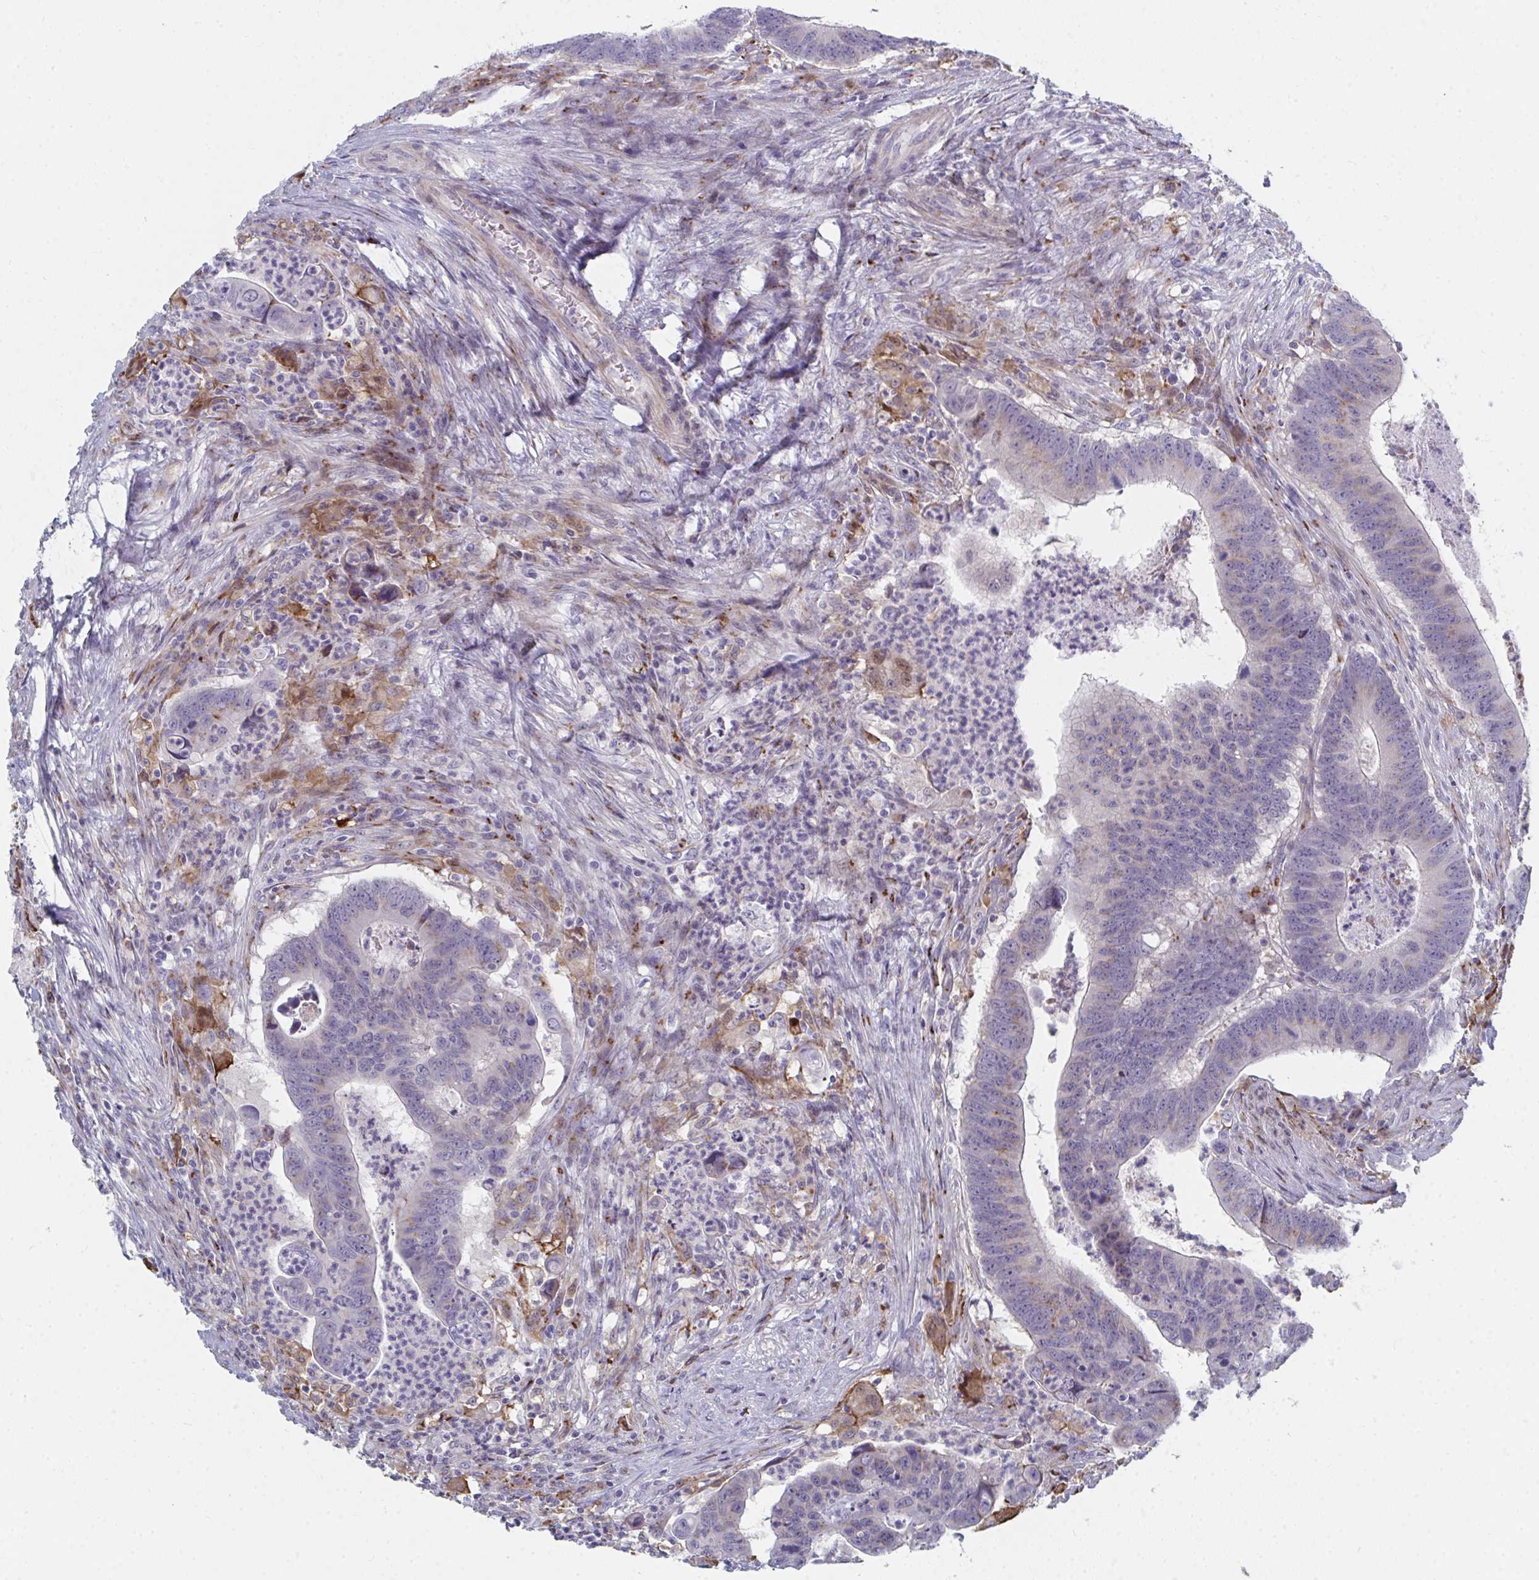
{"staining": {"intensity": "negative", "quantity": "none", "location": "none"}, "tissue": "colorectal cancer", "cell_type": "Tumor cells", "image_type": "cancer", "snomed": [{"axis": "morphology", "description": "Adenocarcinoma, NOS"}, {"axis": "topography", "description": "Colon"}], "caption": "DAB (3,3'-diaminobenzidine) immunohistochemical staining of human colorectal adenocarcinoma demonstrates no significant positivity in tumor cells.", "gene": "PSMG1", "patient": {"sex": "male", "age": 62}}